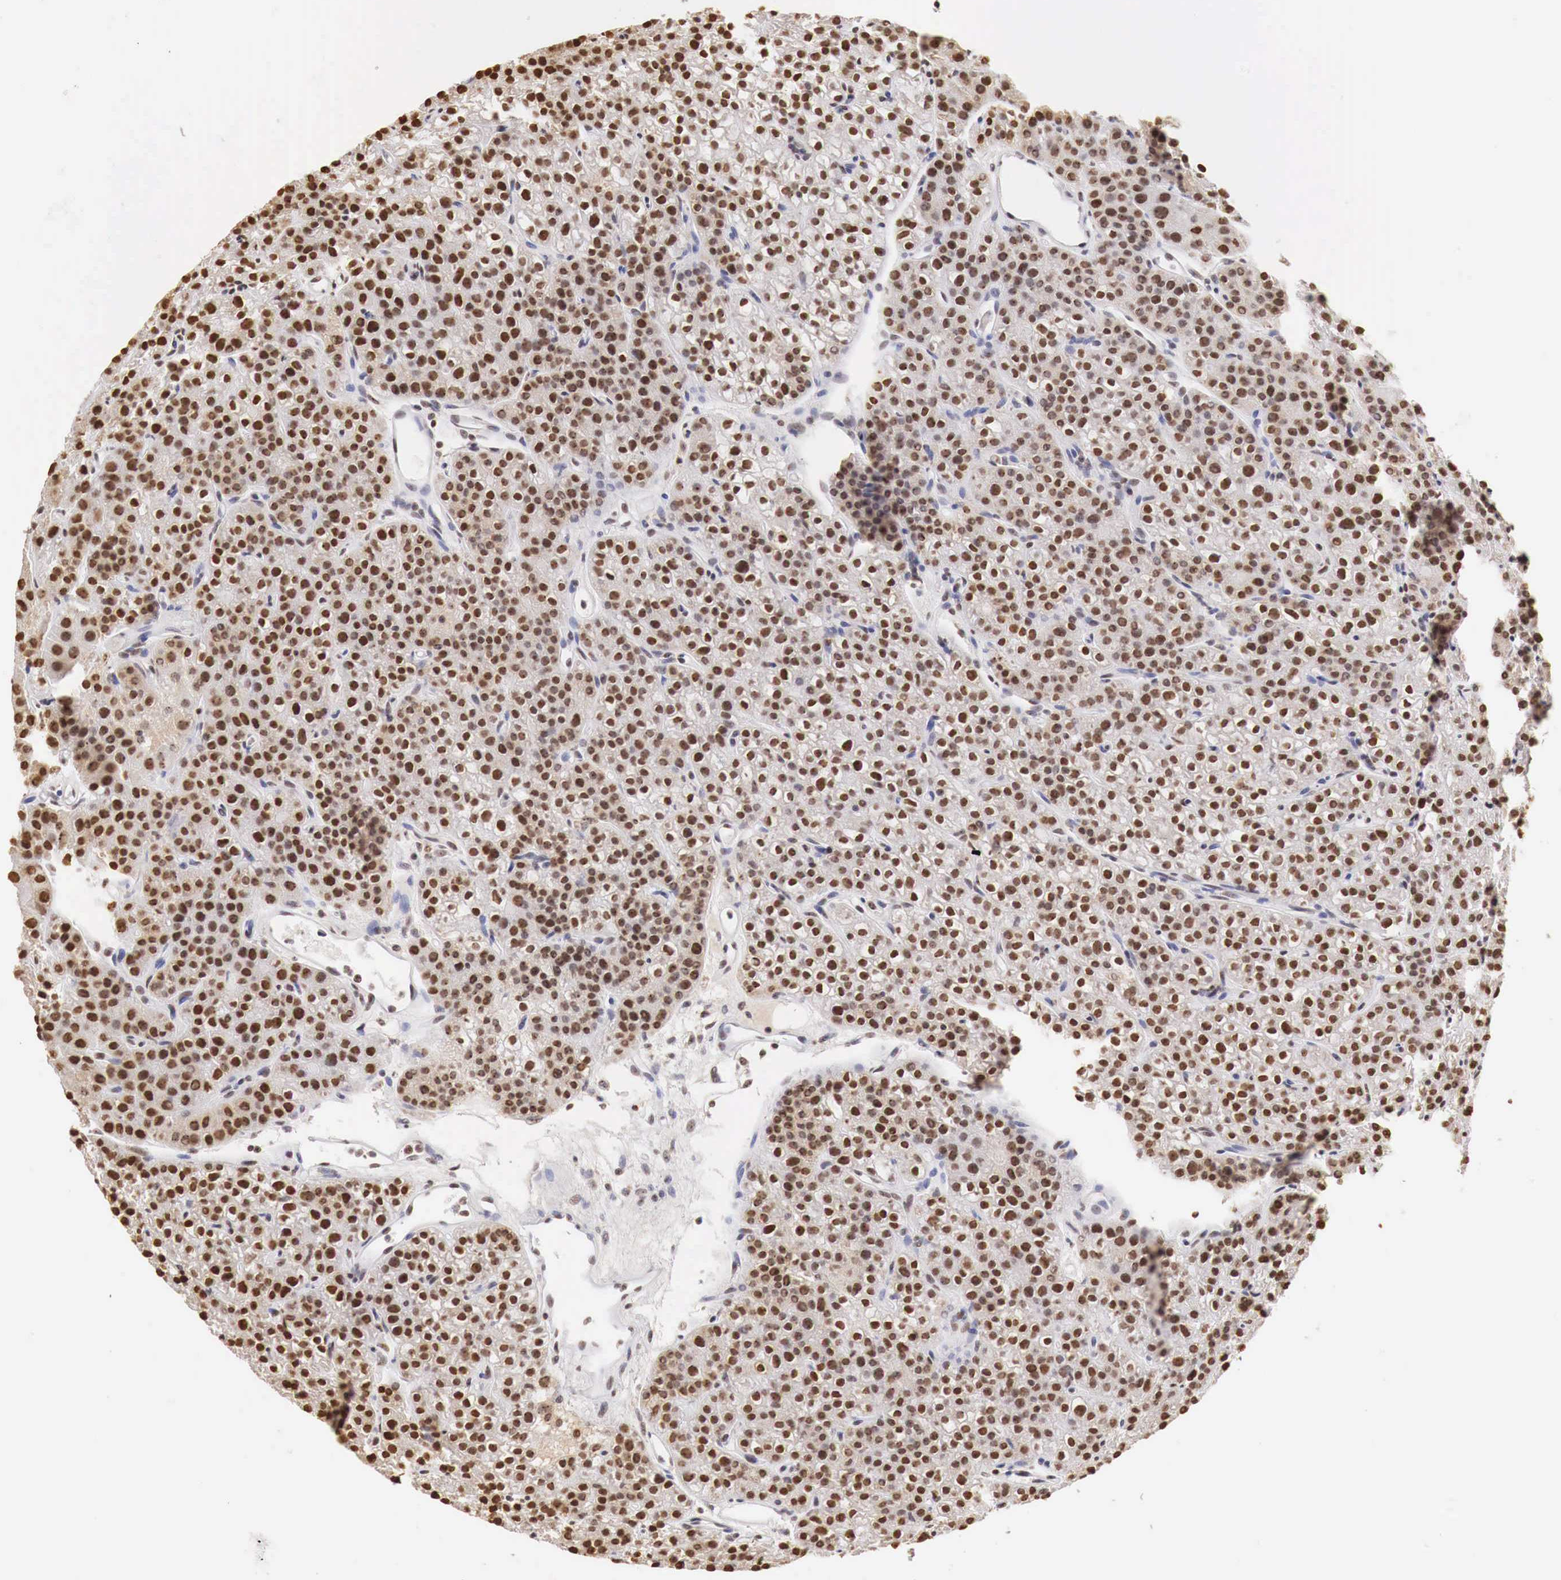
{"staining": {"intensity": "strong", "quantity": ">75%", "location": "nuclear"}, "tissue": "parathyroid gland", "cell_type": "Glandular cells", "image_type": "normal", "snomed": [{"axis": "morphology", "description": "Normal tissue, NOS"}, {"axis": "topography", "description": "Parathyroid gland"}], "caption": "Immunohistochemical staining of unremarkable human parathyroid gland displays high levels of strong nuclear positivity in about >75% of glandular cells. (Brightfield microscopy of DAB IHC at high magnification).", "gene": "DKC1", "patient": {"sex": "male", "age": 71}}